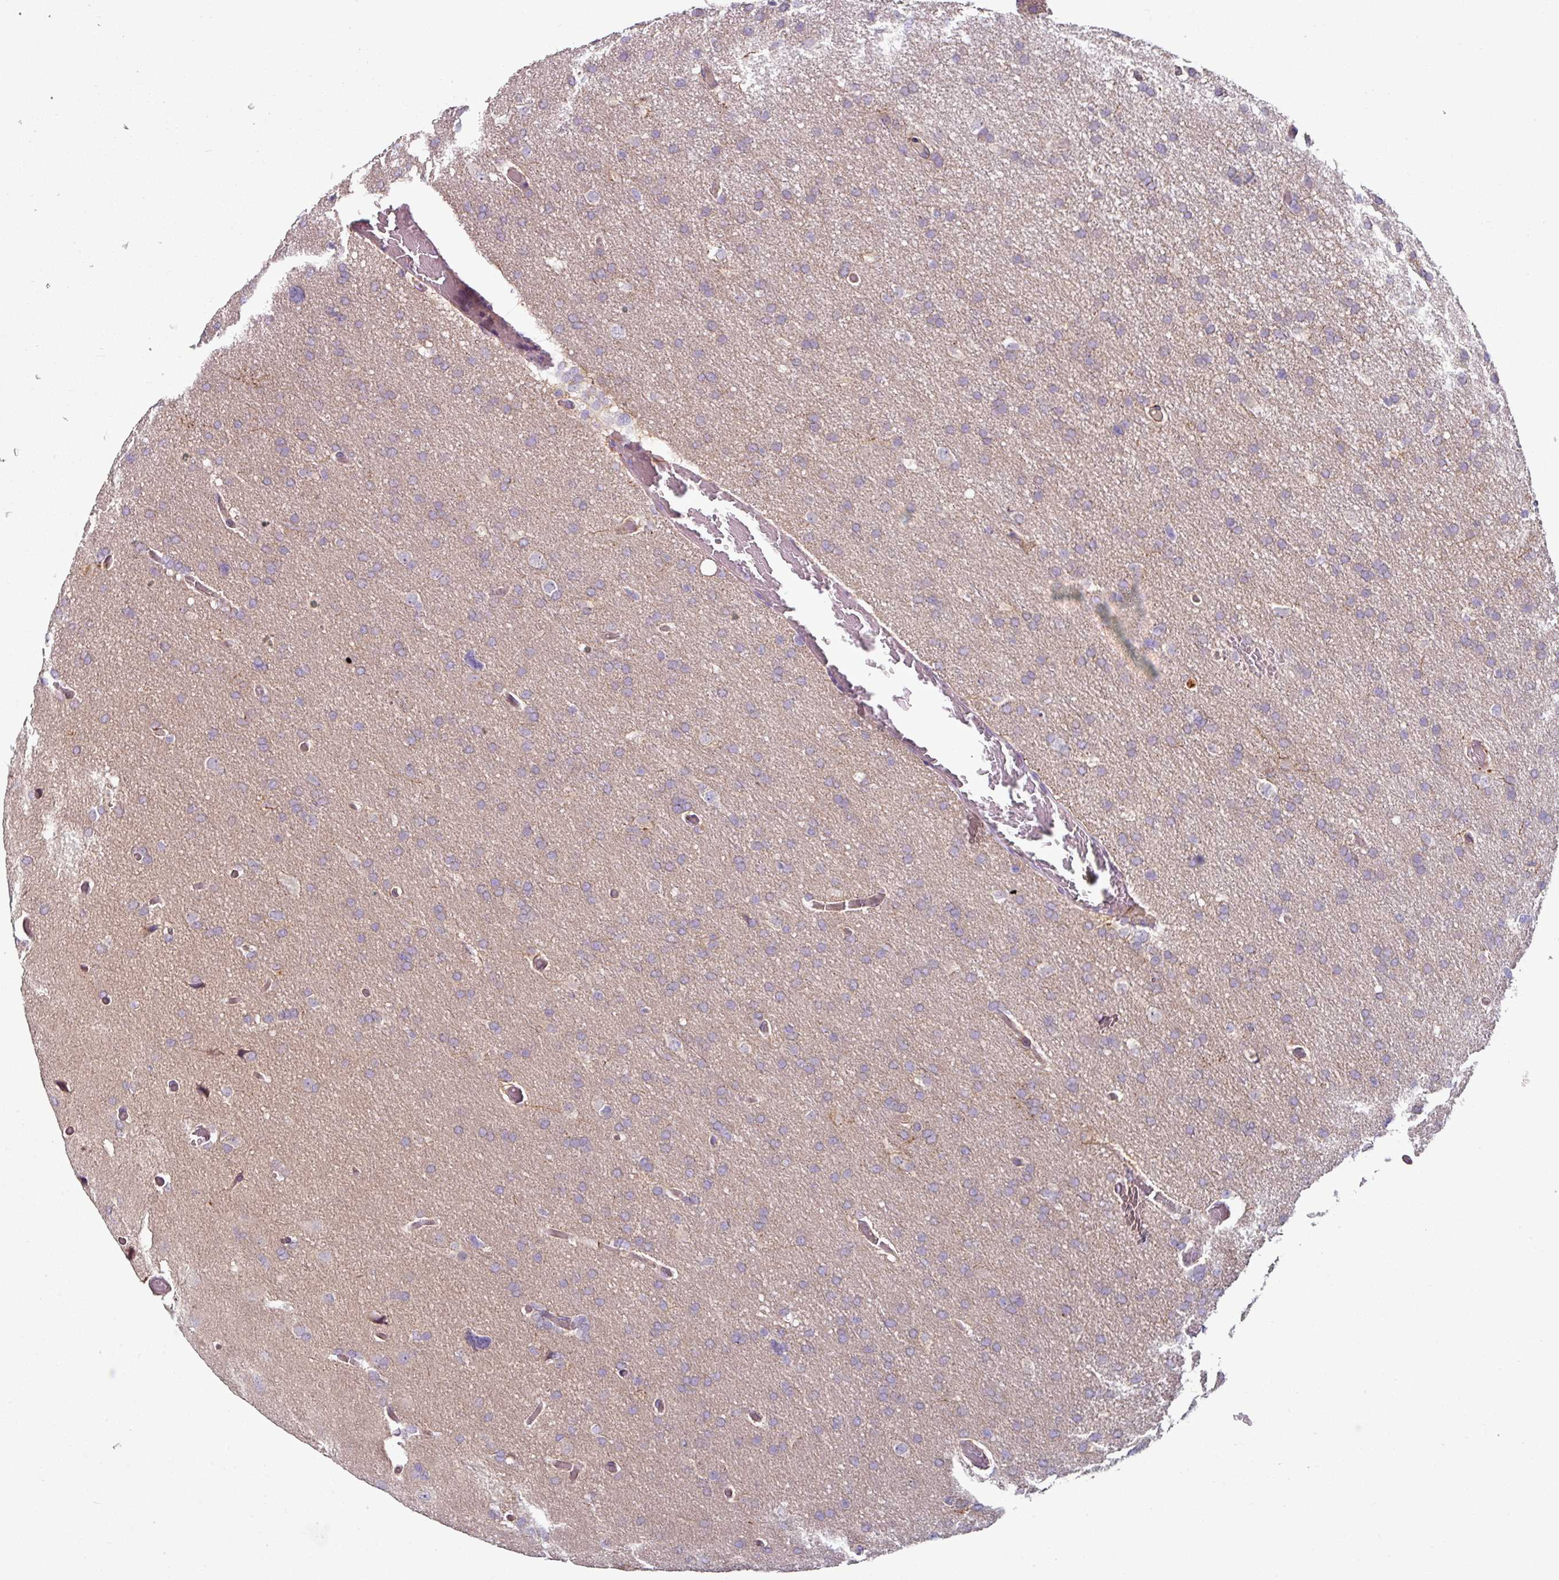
{"staining": {"intensity": "negative", "quantity": "none", "location": "none"}, "tissue": "glioma", "cell_type": "Tumor cells", "image_type": "cancer", "snomed": [{"axis": "morphology", "description": "Glioma, malignant, High grade"}, {"axis": "topography", "description": "Cerebral cortex"}], "caption": "Tumor cells show no significant expression in glioma.", "gene": "MTMR14", "patient": {"sex": "female", "age": 36}}